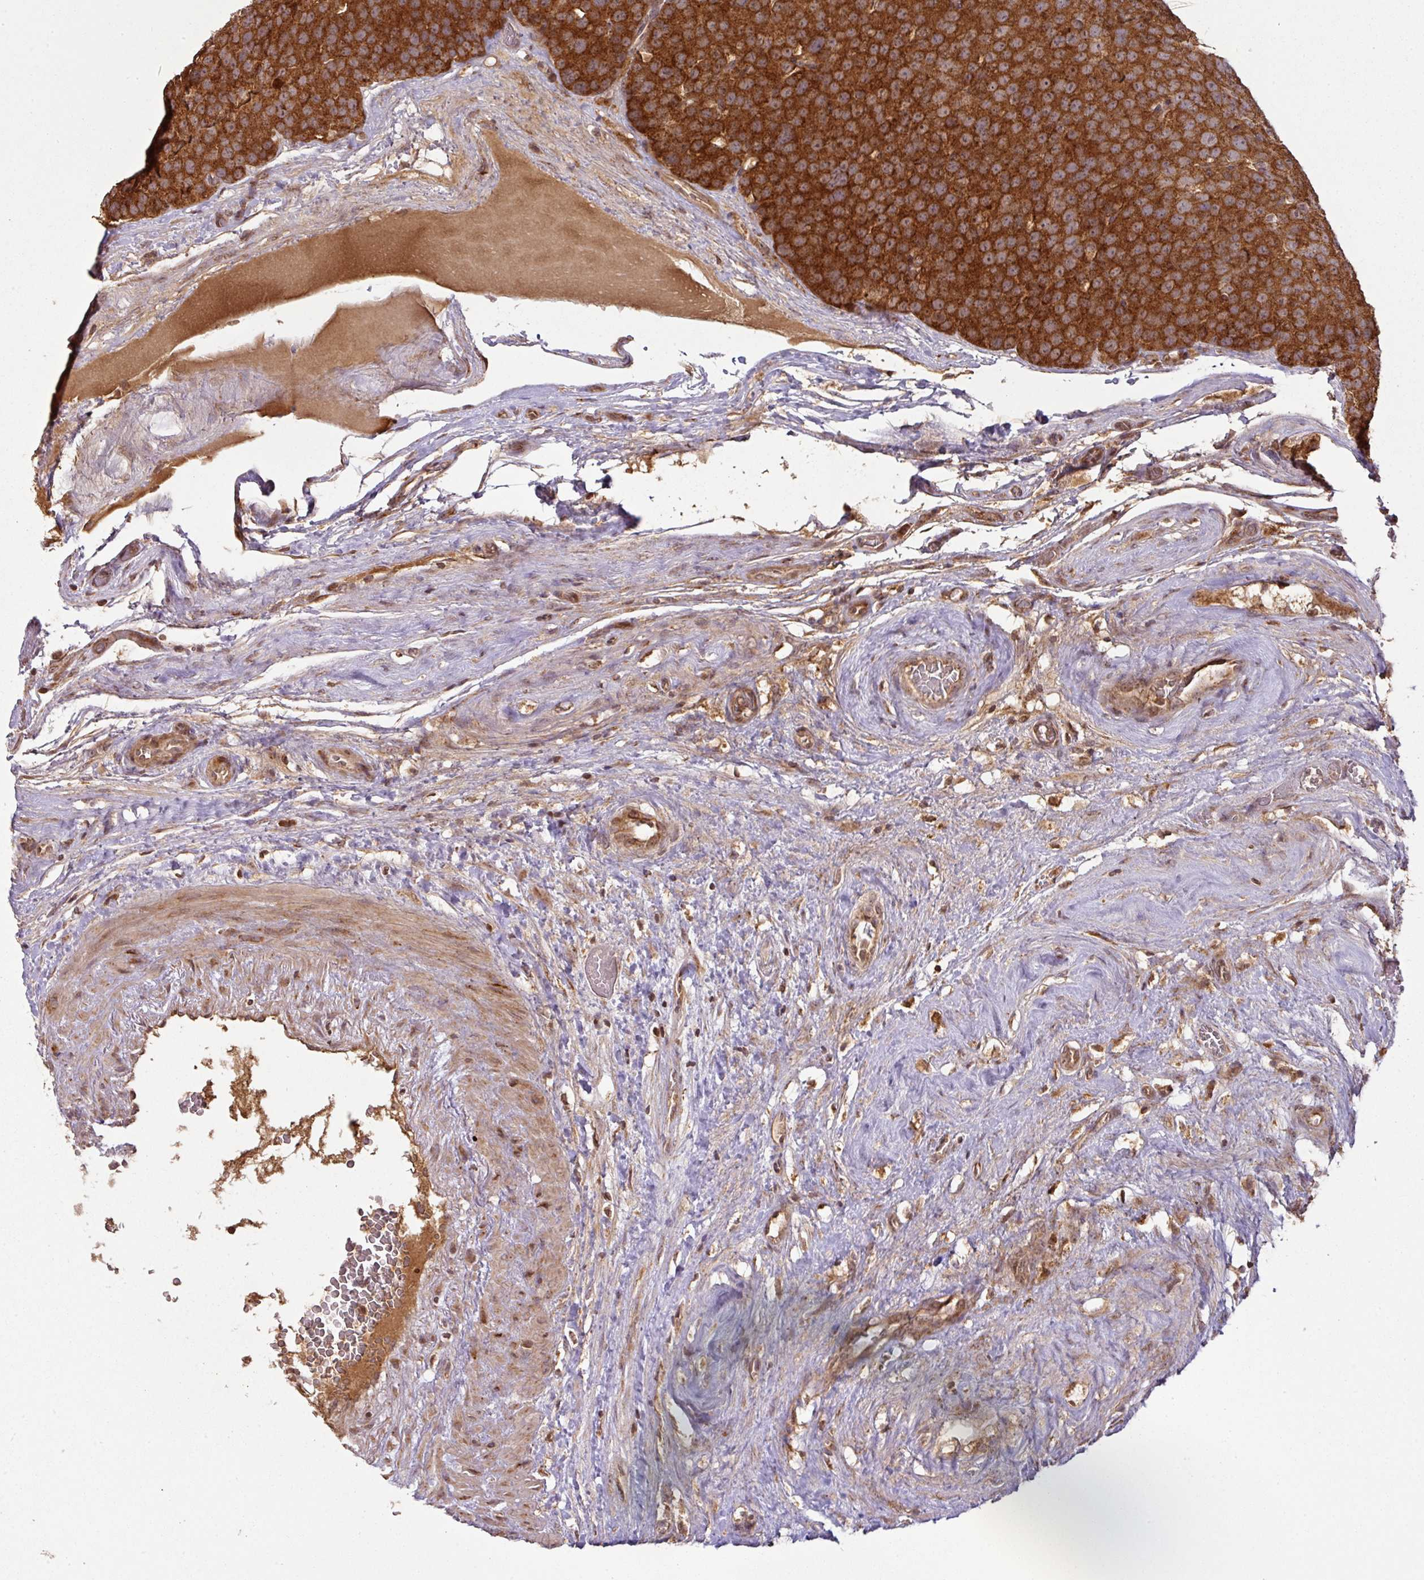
{"staining": {"intensity": "strong", "quantity": ">75%", "location": "cytoplasmic/membranous"}, "tissue": "testis cancer", "cell_type": "Tumor cells", "image_type": "cancer", "snomed": [{"axis": "morphology", "description": "Seminoma, NOS"}, {"axis": "topography", "description": "Testis"}], "caption": "IHC (DAB (3,3'-diaminobenzidine)) staining of human testis cancer shows strong cytoplasmic/membranous protein expression in approximately >75% of tumor cells.", "gene": "MRRF", "patient": {"sex": "male", "age": 71}}